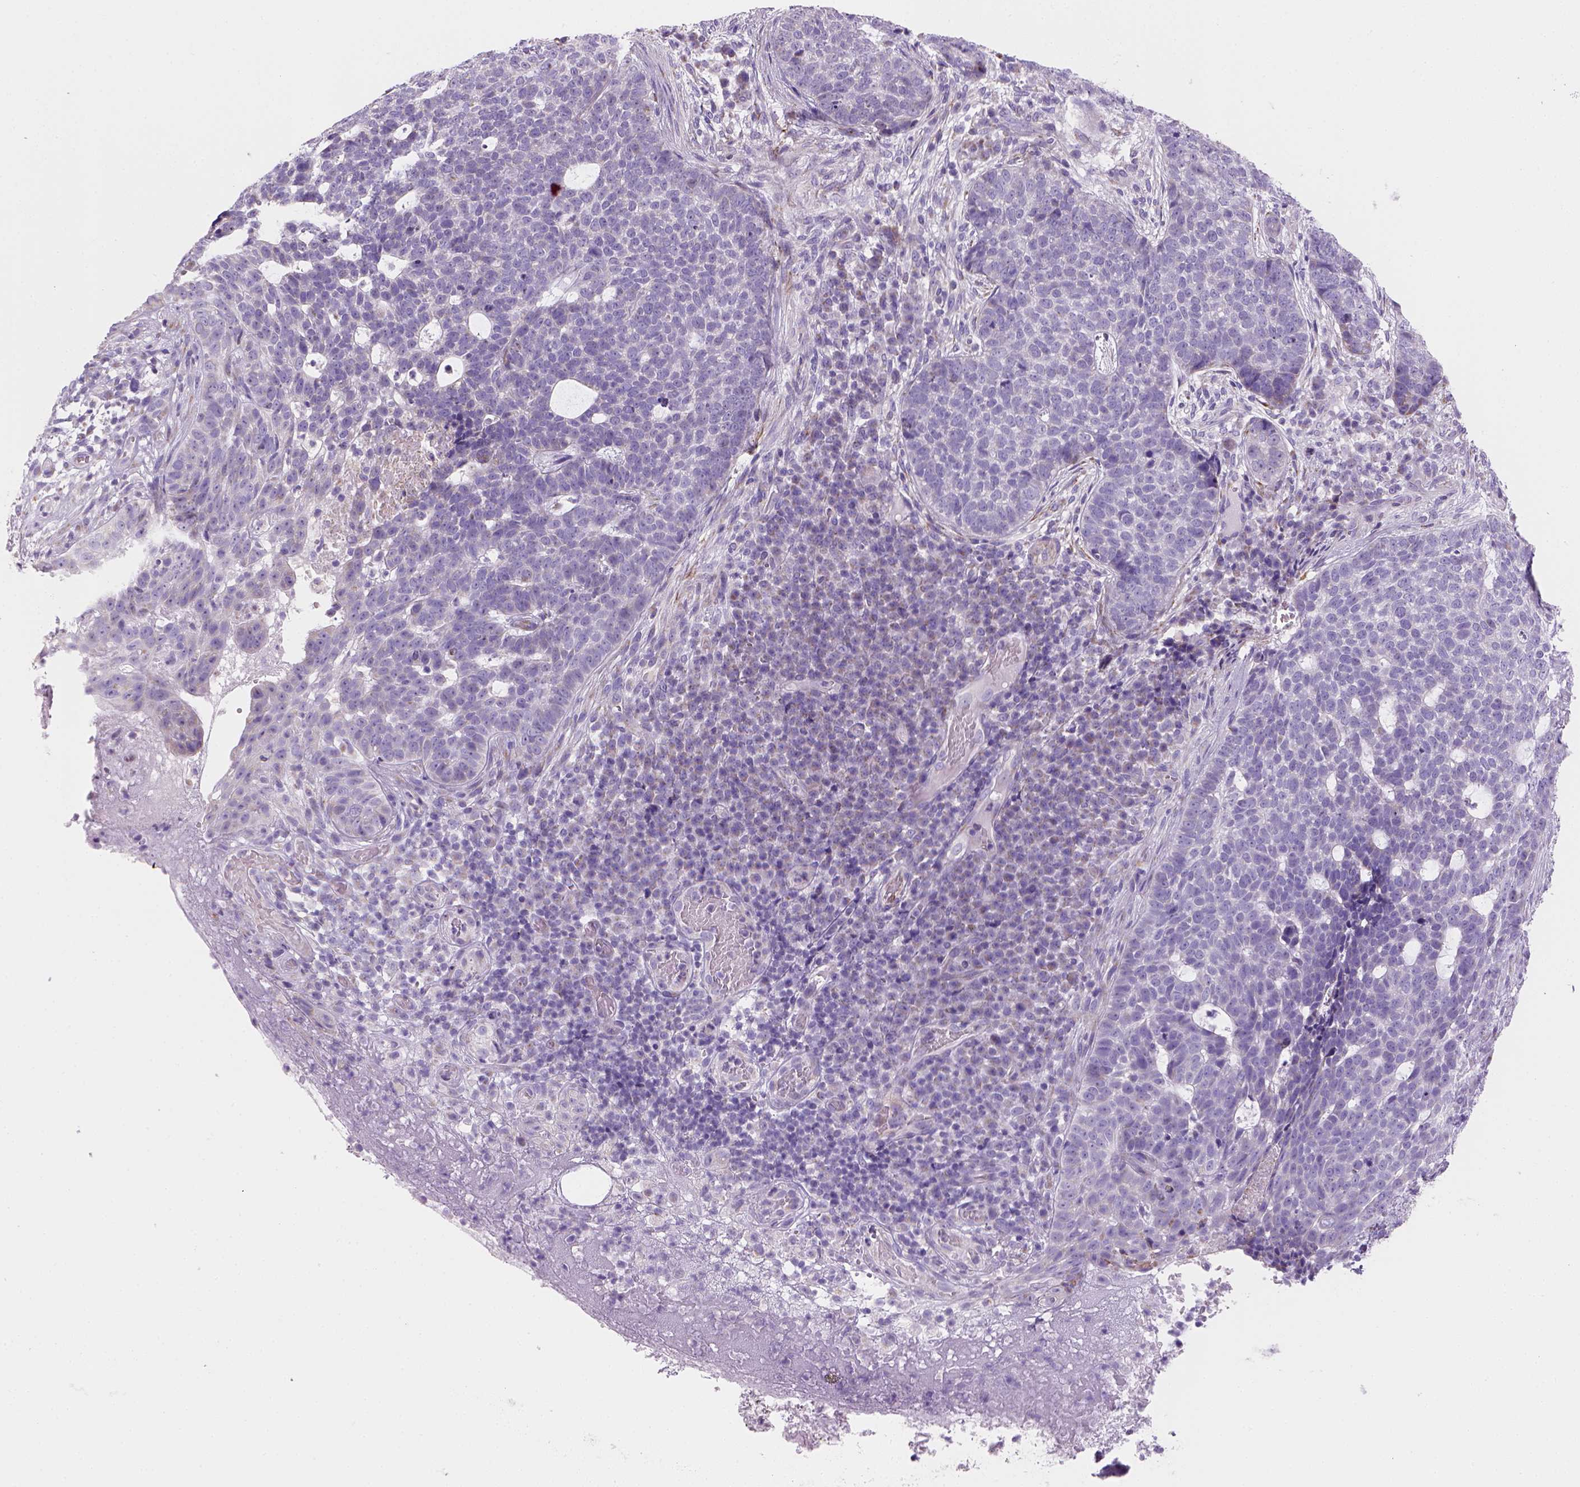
{"staining": {"intensity": "negative", "quantity": "none", "location": "none"}, "tissue": "skin cancer", "cell_type": "Tumor cells", "image_type": "cancer", "snomed": [{"axis": "morphology", "description": "Basal cell carcinoma"}, {"axis": "topography", "description": "Skin"}], "caption": "Tumor cells show no significant protein positivity in skin cancer.", "gene": "CES2", "patient": {"sex": "female", "age": 69}}